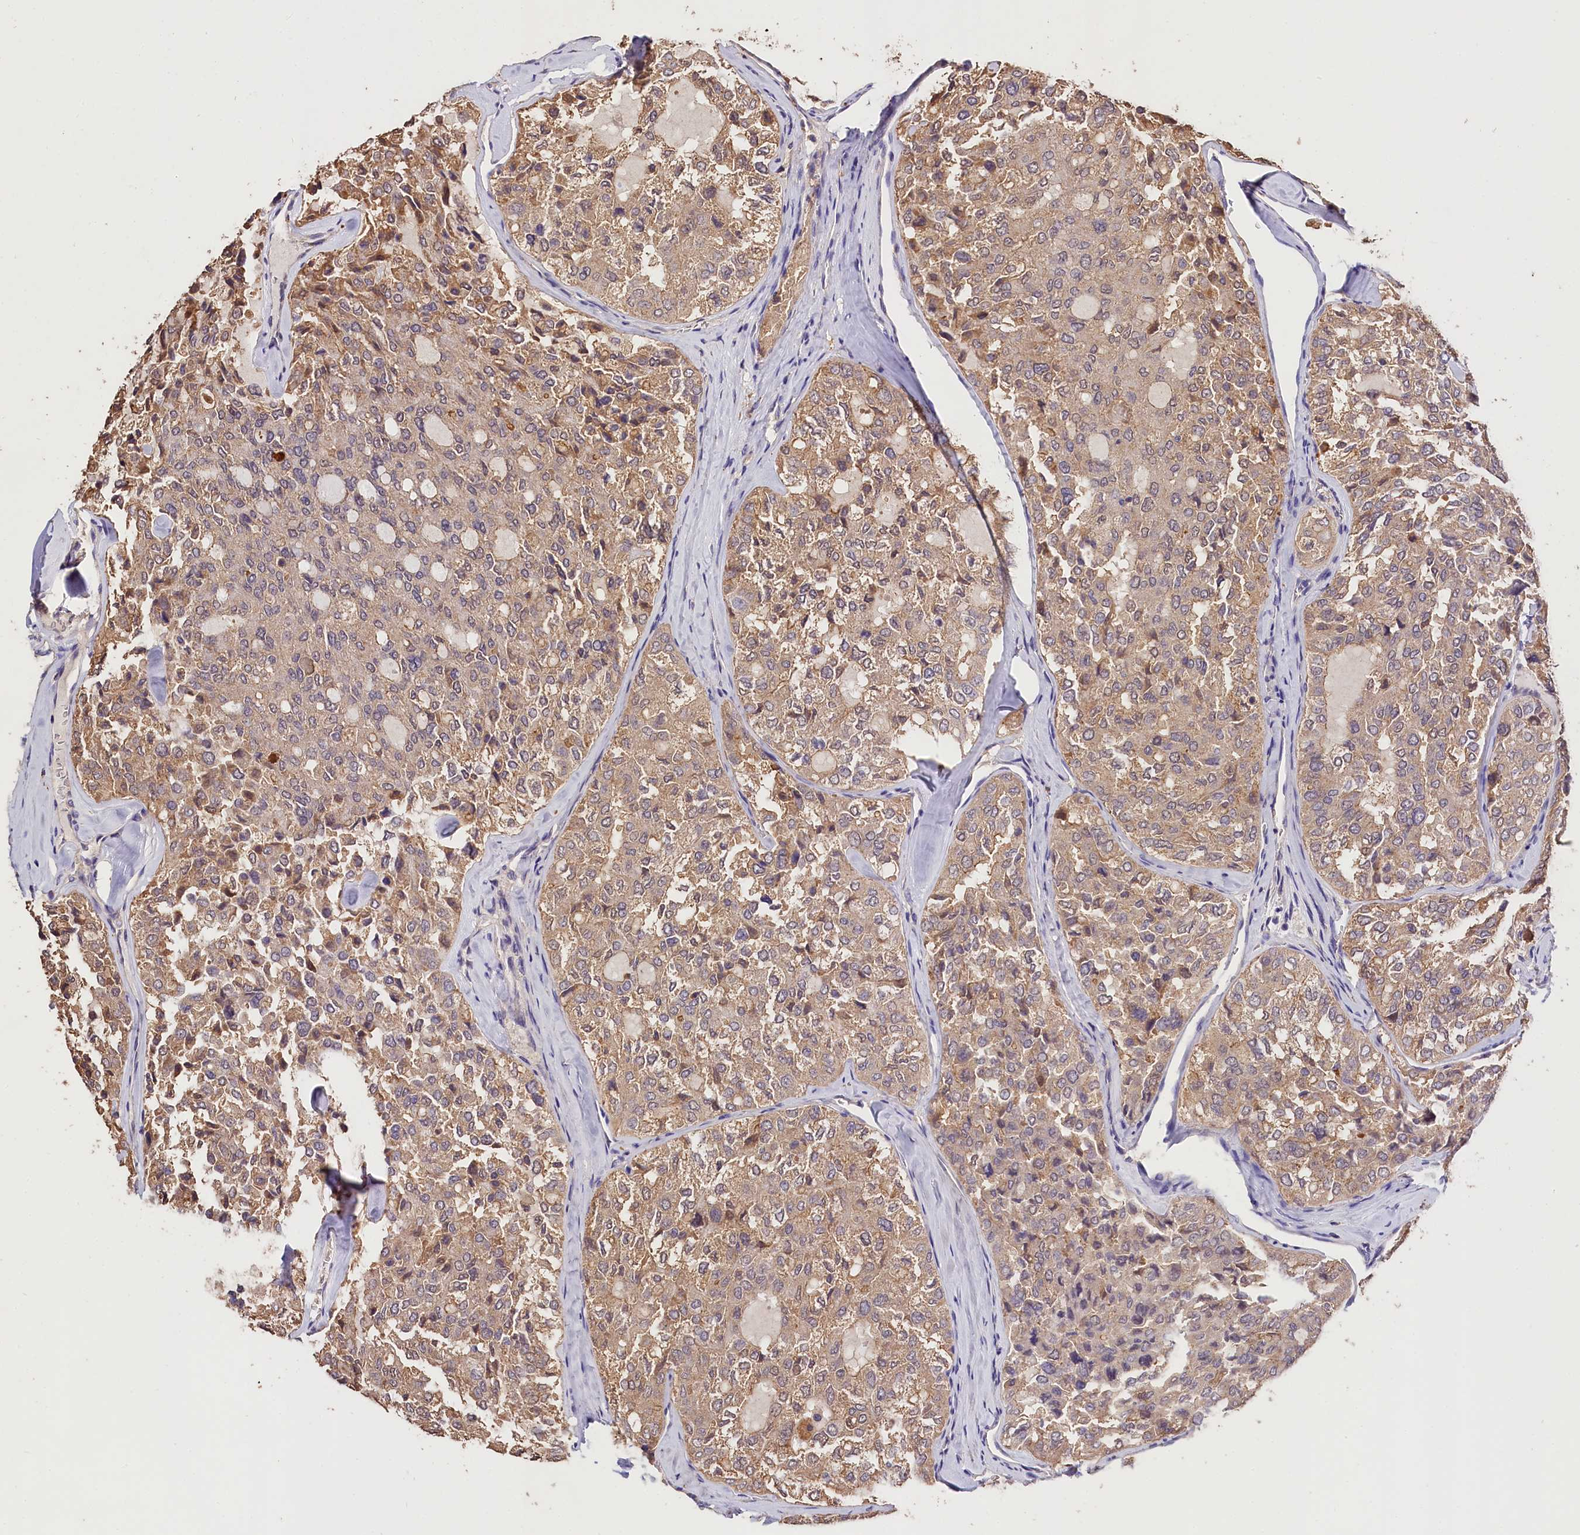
{"staining": {"intensity": "moderate", "quantity": ">75%", "location": "cytoplasmic/membranous"}, "tissue": "thyroid cancer", "cell_type": "Tumor cells", "image_type": "cancer", "snomed": [{"axis": "morphology", "description": "Follicular adenoma carcinoma, NOS"}, {"axis": "topography", "description": "Thyroid gland"}], "caption": "An immunohistochemistry (IHC) histopathology image of neoplastic tissue is shown. Protein staining in brown shows moderate cytoplasmic/membranous positivity in thyroid follicular adenoma carcinoma within tumor cells.", "gene": "OAS3", "patient": {"sex": "male", "age": 75}}